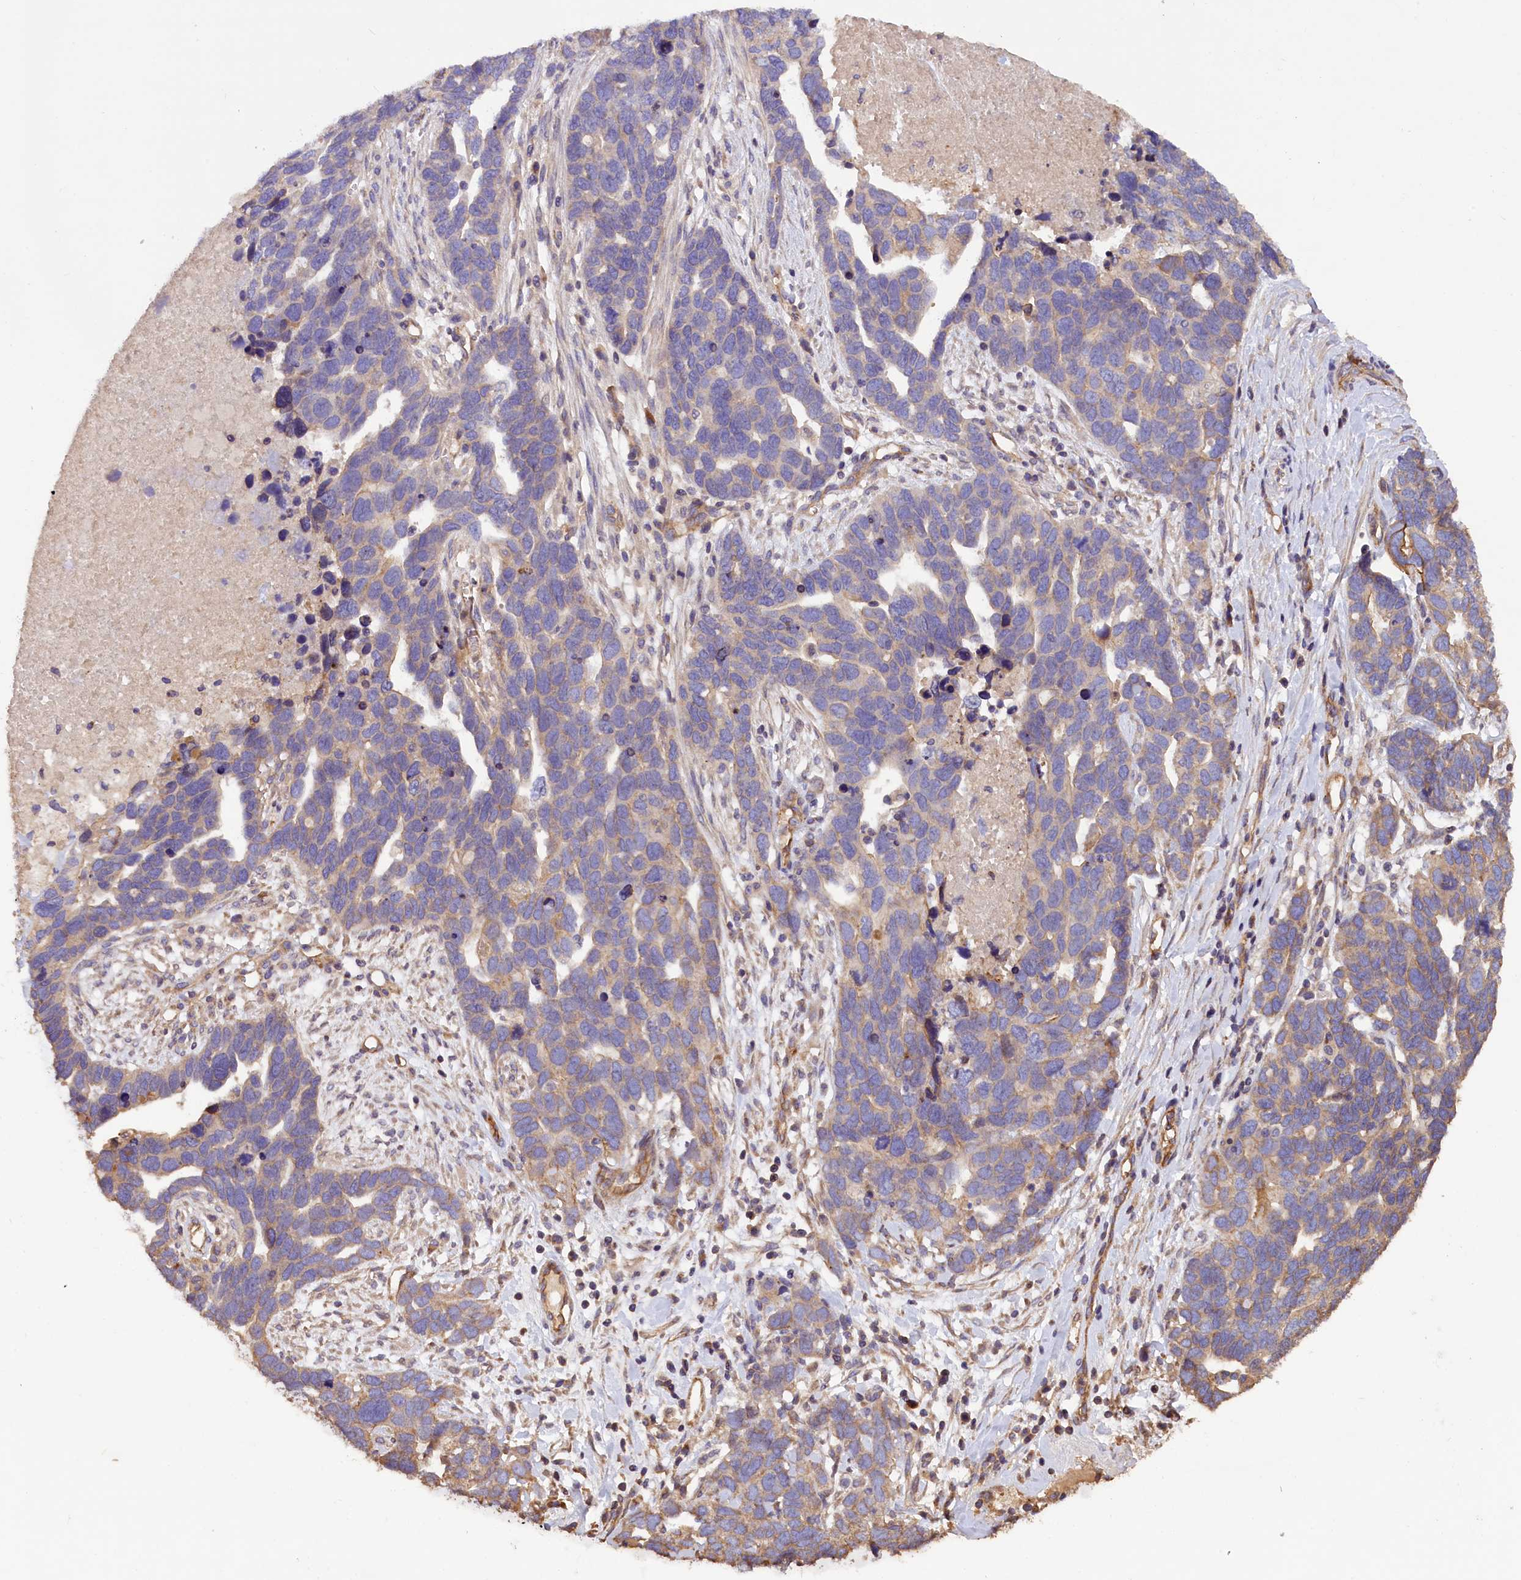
{"staining": {"intensity": "weak", "quantity": "25%-75%", "location": "cytoplasmic/membranous"}, "tissue": "ovarian cancer", "cell_type": "Tumor cells", "image_type": "cancer", "snomed": [{"axis": "morphology", "description": "Cystadenocarcinoma, serous, NOS"}, {"axis": "topography", "description": "Ovary"}], "caption": "This photomicrograph shows immunohistochemistry (IHC) staining of ovarian cancer, with low weak cytoplasmic/membranous positivity in approximately 25%-75% of tumor cells.", "gene": "ERMARD", "patient": {"sex": "female", "age": 54}}